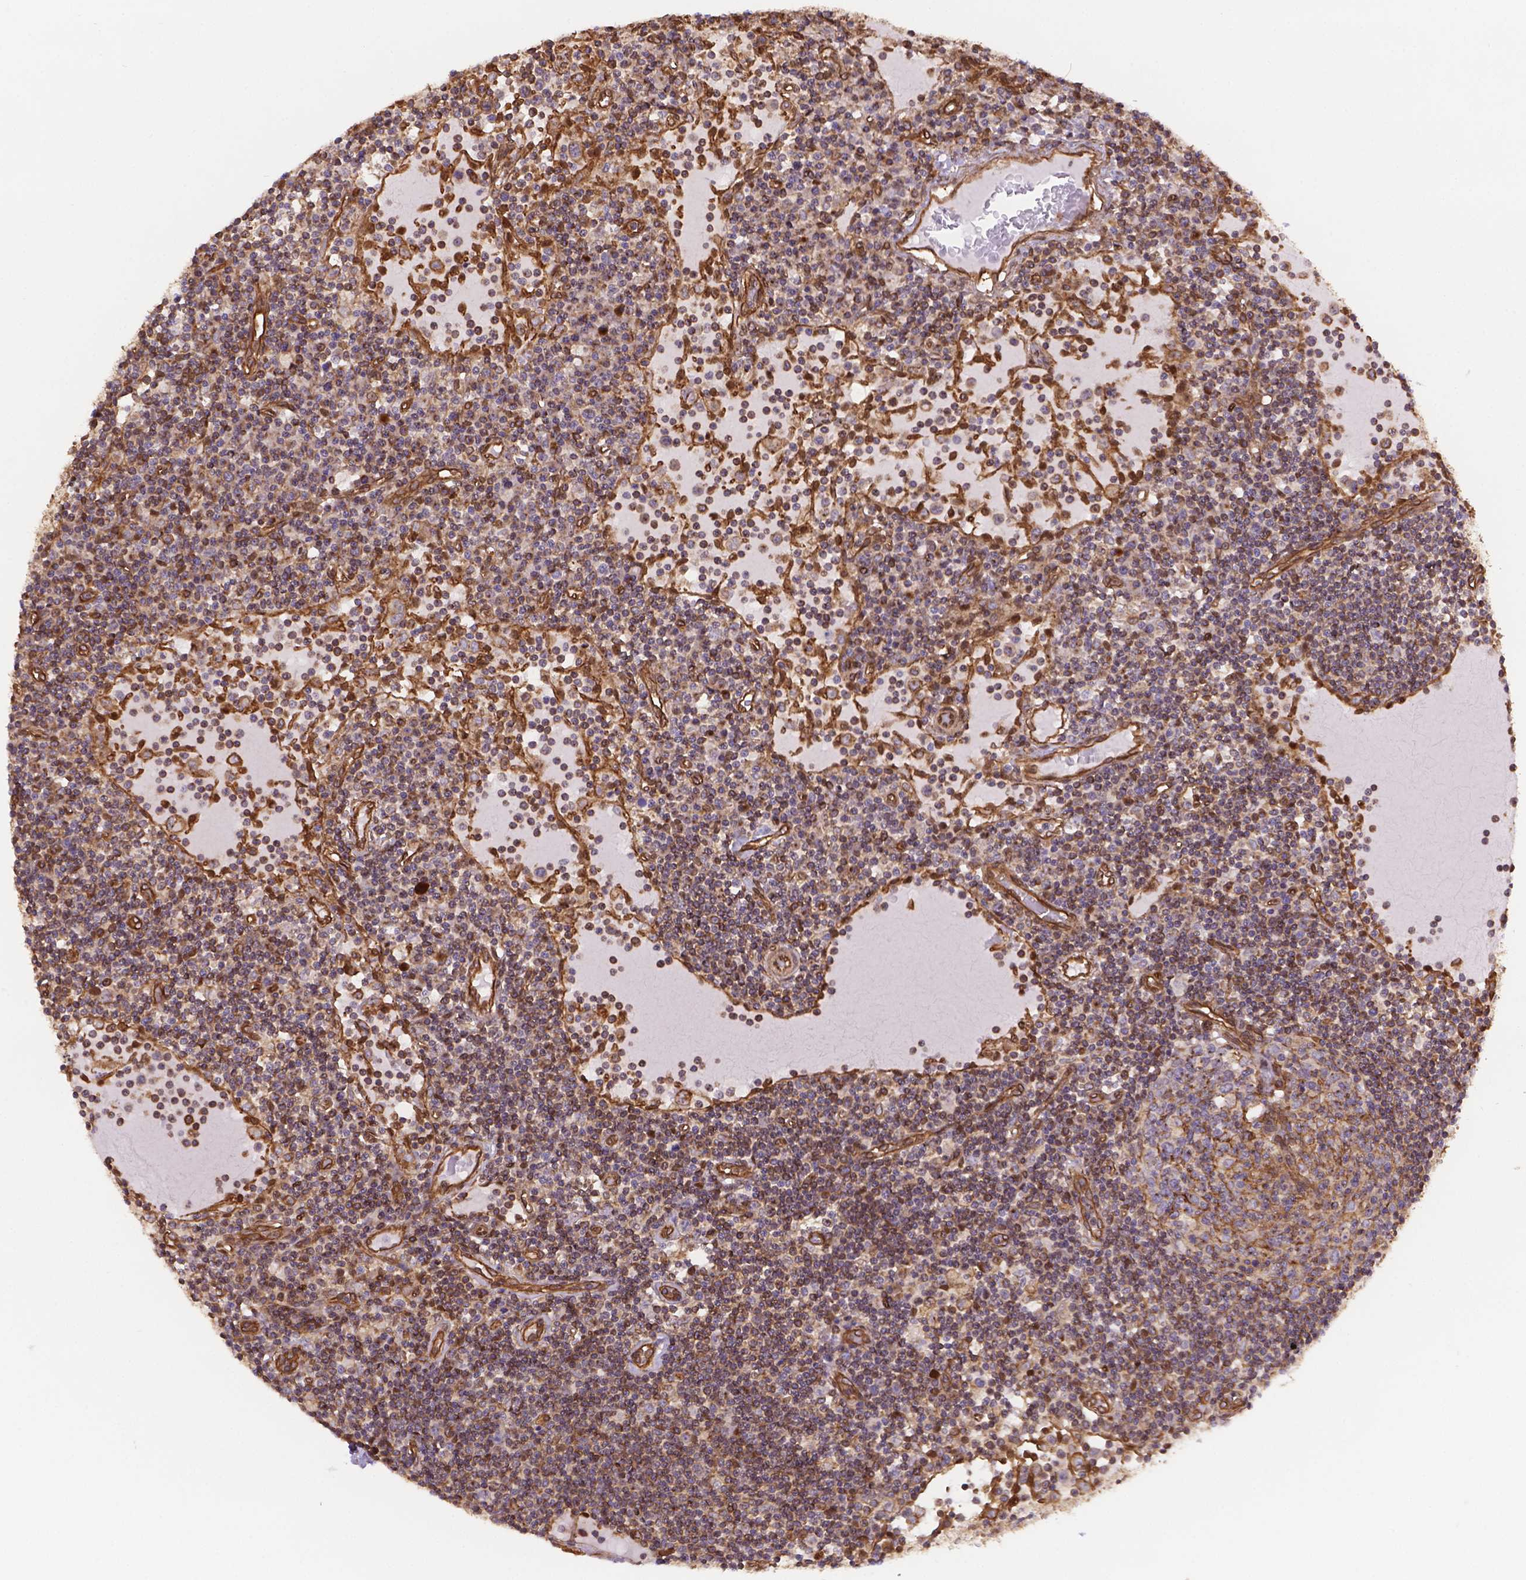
{"staining": {"intensity": "weak", "quantity": ">75%", "location": "cytoplasmic/membranous"}, "tissue": "lymph node", "cell_type": "Germinal center cells", "image_type": "normal", "snomed": [{"axis": "morphology", "description": "Normal tissue, NOS"}, {"axis": "topography", "description": "Lymph node"}], "caption": "This micrograph displays normal lymph node stained with immunohistochemistry (IHC) to label a protein in brown. The cytoplasmic/membranous of germinal center cells show weak positivity for the protein. Nuclei are counter-stained blue.", "gene": "YAP1", "patient": {"sex": "female", "age": 72}}